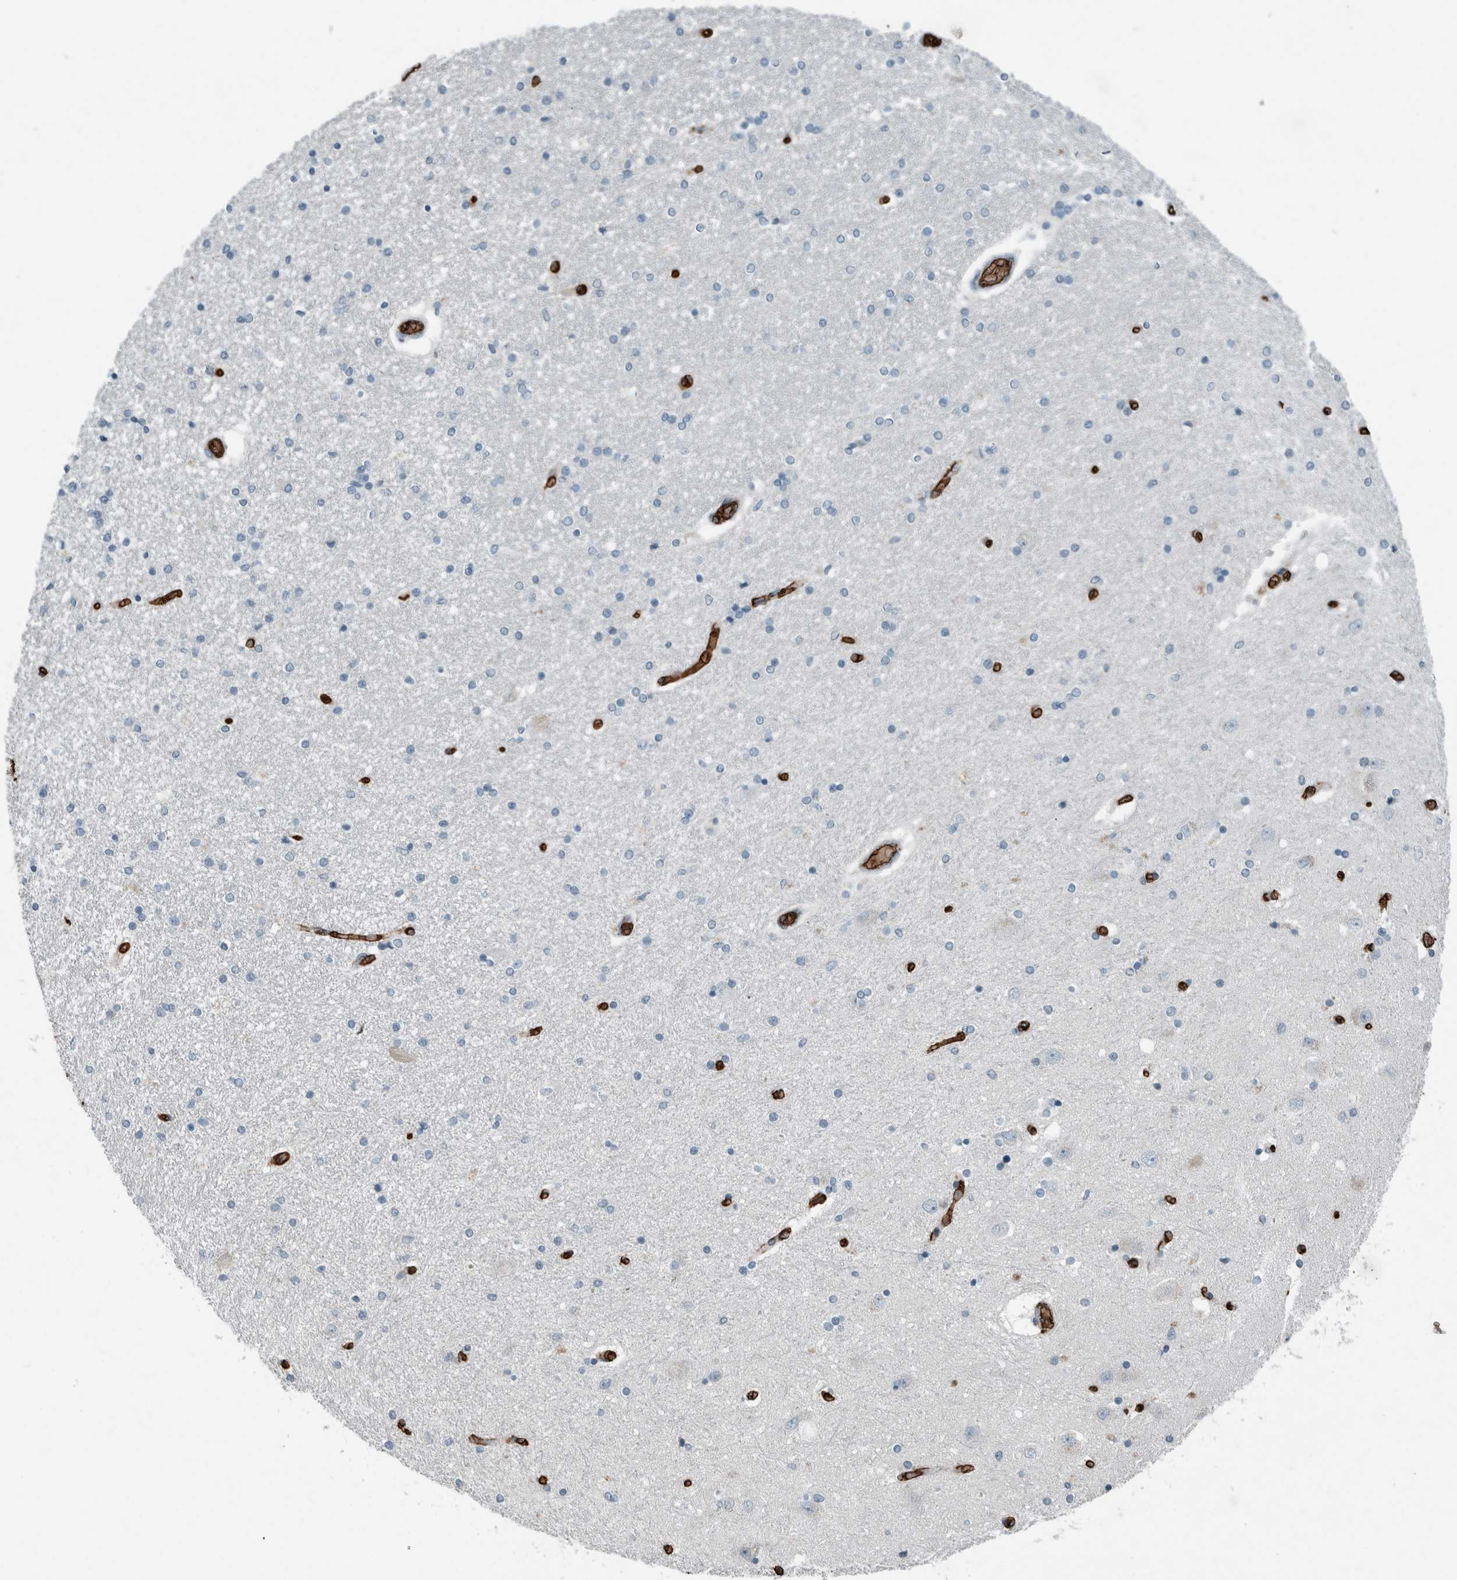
{"staining": {"intensity": "negative", "quantity": "none", "location": "none"}, "tissue": "hippocampus", "cell_type": "Glial cells", "image_type": "normal", "snomed": [{"axis": "morphology", "description": "Normal tissue, NOS"}, {"axis": "topography", "description": "Hippocampus"}], "caption": "Benign hippocampus was stained to show a protein in brown. There is no significant positivity in glial cells.", "gene": "LBP", "patient": {"sex": "female", "age": 54}}